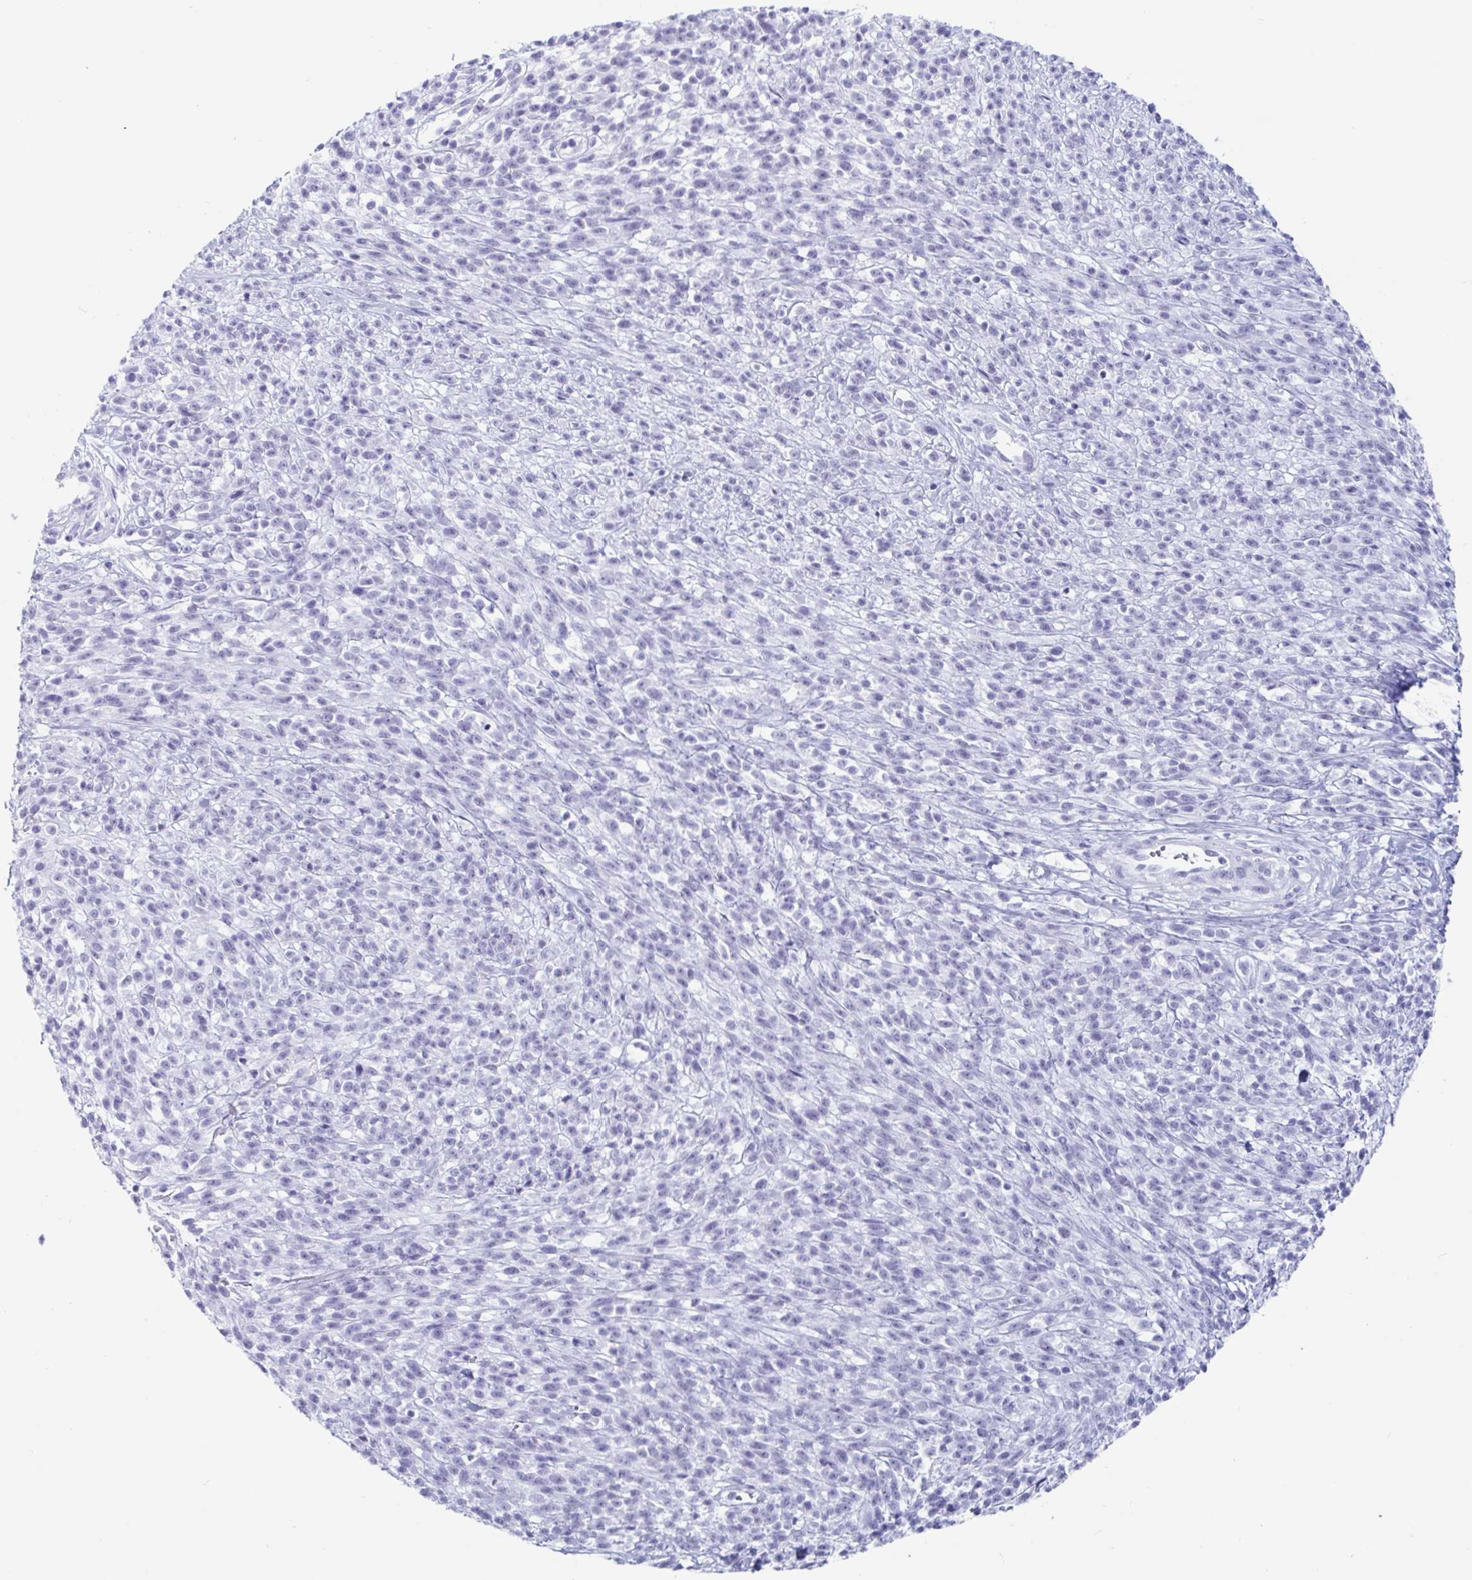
{"staining": {"intensity": "negative", "quantity": "none", "location": "none"}, "tissue": "melanoma", "cell_type": "Tumor cells", "image_type": "cancer", "snomed": [{"axis": "morphology", "description": "Malignant melanoma, NOS"}, {"axis": "topography", "description": "Skin"}, {"axis": "topography", "description": "Skin of trunk"}], "caption": "Human melanoma stained for a protein using immunohistochemistry reveals no positivity in tumor cells.", "gene": "GKN2", "patient": {"sex": "male", "age": 74}}